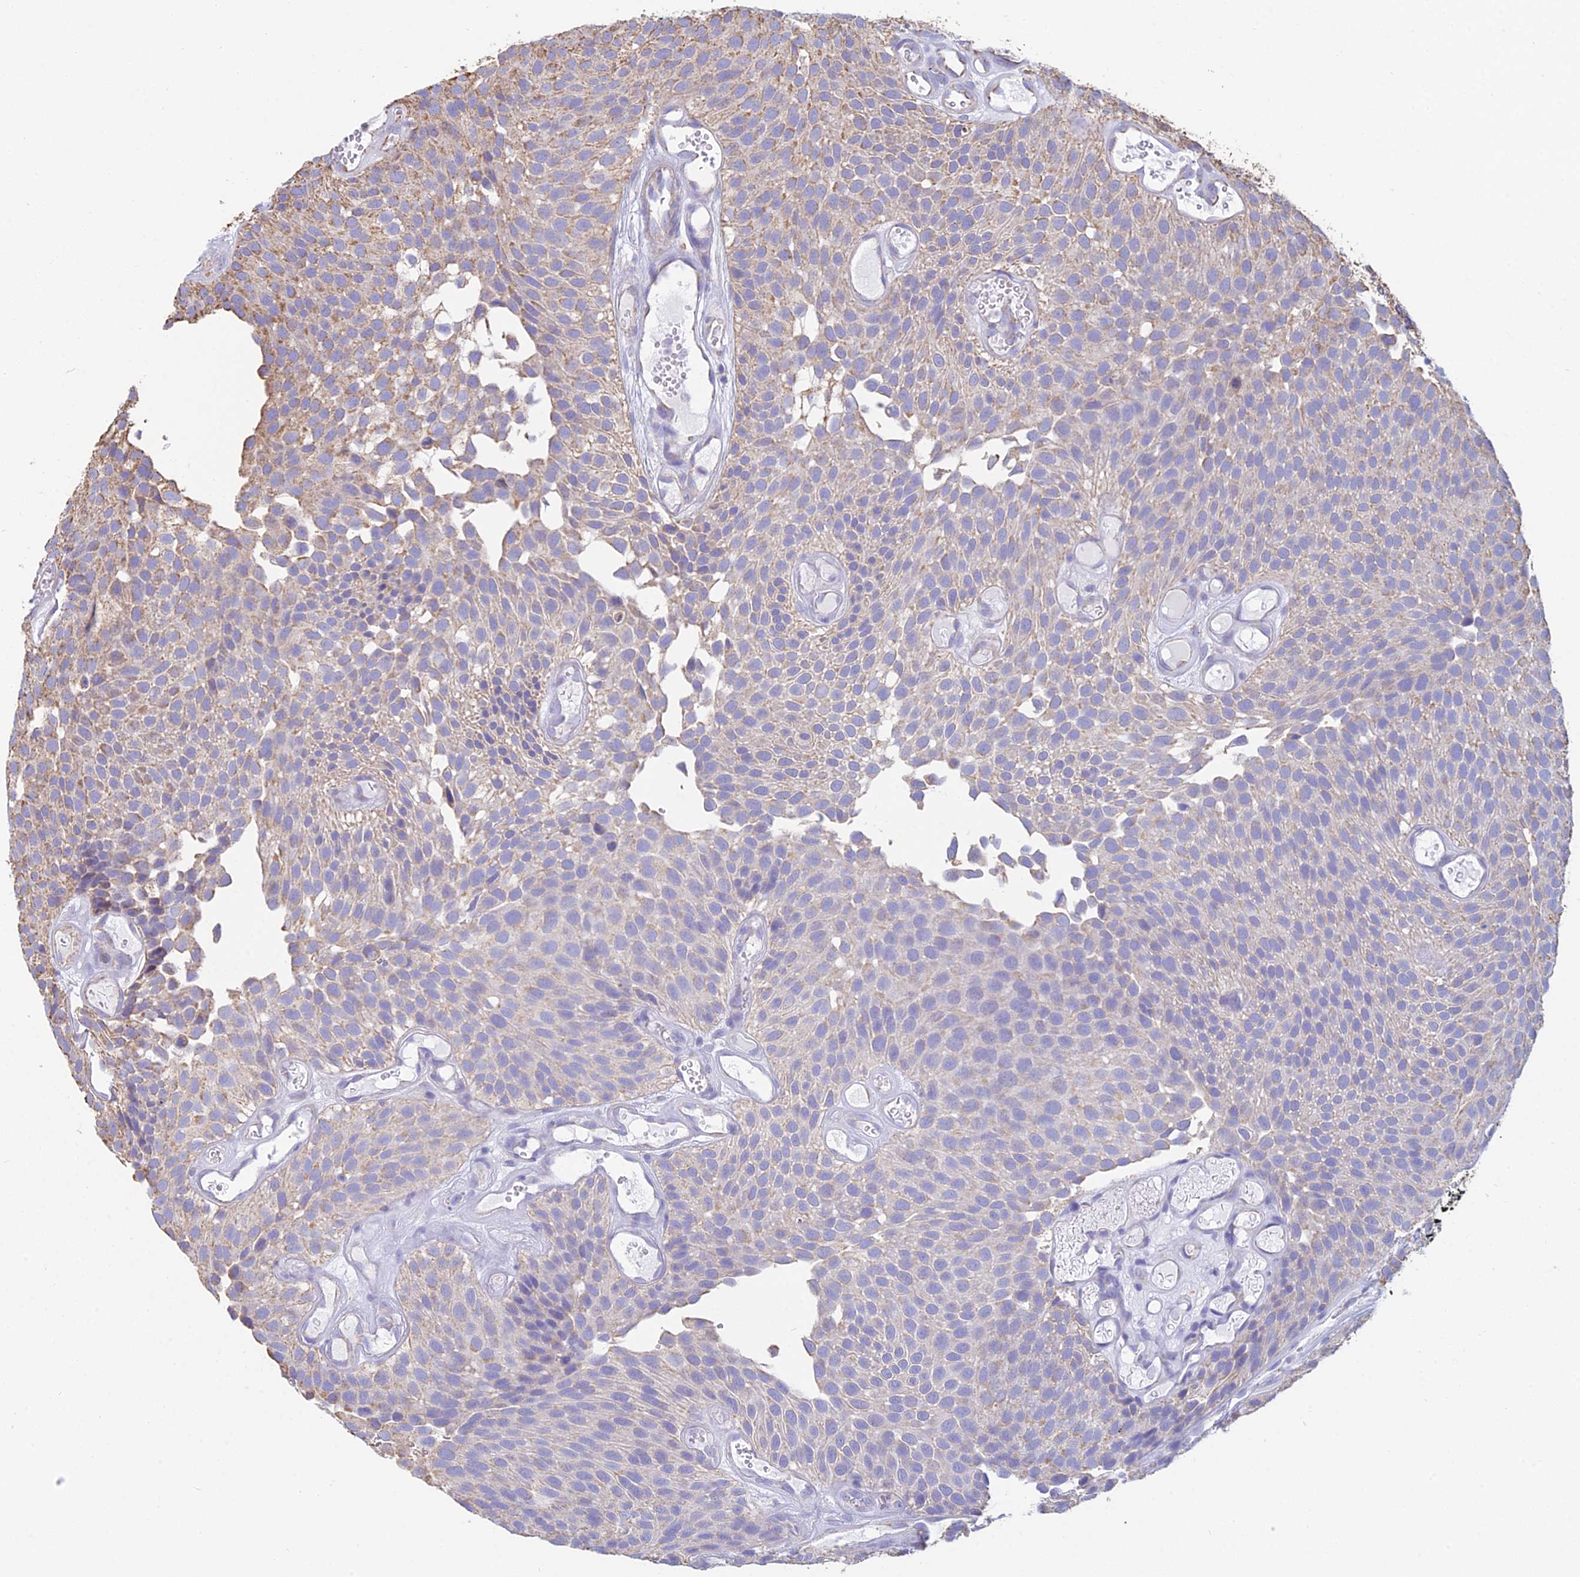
{"staining": {"intensity": "weak", "quantity": "25%-75%", "location": "cytoplasmic/membranous"}, "tissue": "urothelial cancer", "cell_type": "Tumor cells", "image_type": "cancer", "snomed": [{"axis": "morphology", "description": "Urothelial carcinoma, Low grade"}, {"axis": "topography", "description": "Urinary bladder"}], "caption": "Urothelial cancer stained with DAB IHC exhibits low levels of weak cytoplasmic/membranous positivity in about 25%-75% of tumor cells.", "gene": "OR2W3", "patient": {"sex": "male", "age": 89}}